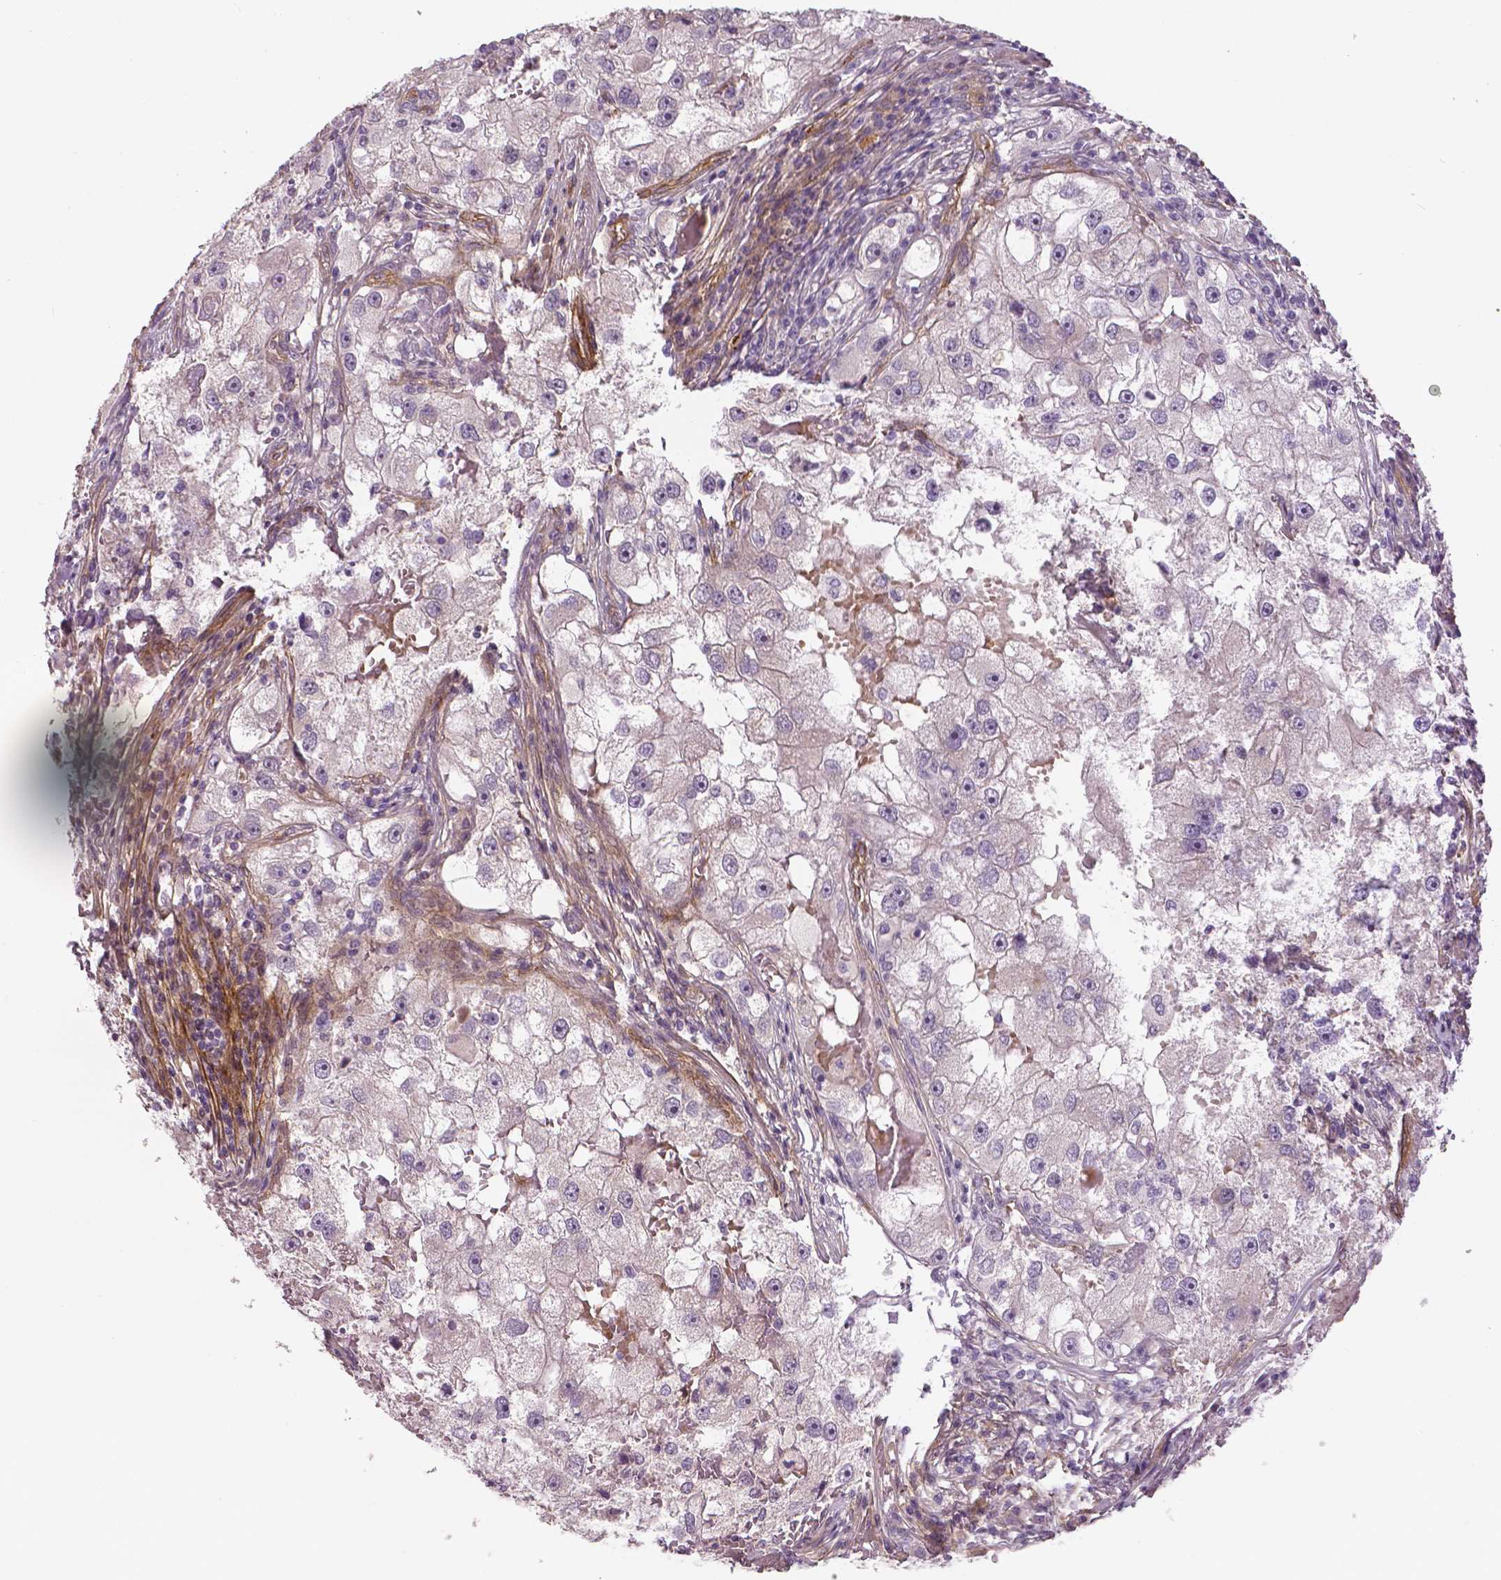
{"staining": {"intensity": "negative", "quantity": "none", "location": "none"}, "tissue": "renal cancer", "cell_type": "Tumor cells", "image_type": "cancer", "snomed": [{"axis": "morphology", "description": "Adenocarcinoma, NOS"}, {"axis": "topography", "description": "Kidney"}], "caption": "An immunohistochemistry photomicrograph of renal cancer (adenocarcinoma) is shown. There is no staining in tumor cells of renal cancer (adenocarcinoma). (DAB (3,3'-diaminobenzidine) IHC, high magnification).", "gene": "FLT1", "patient": {"sex": "male", "age": 63}}